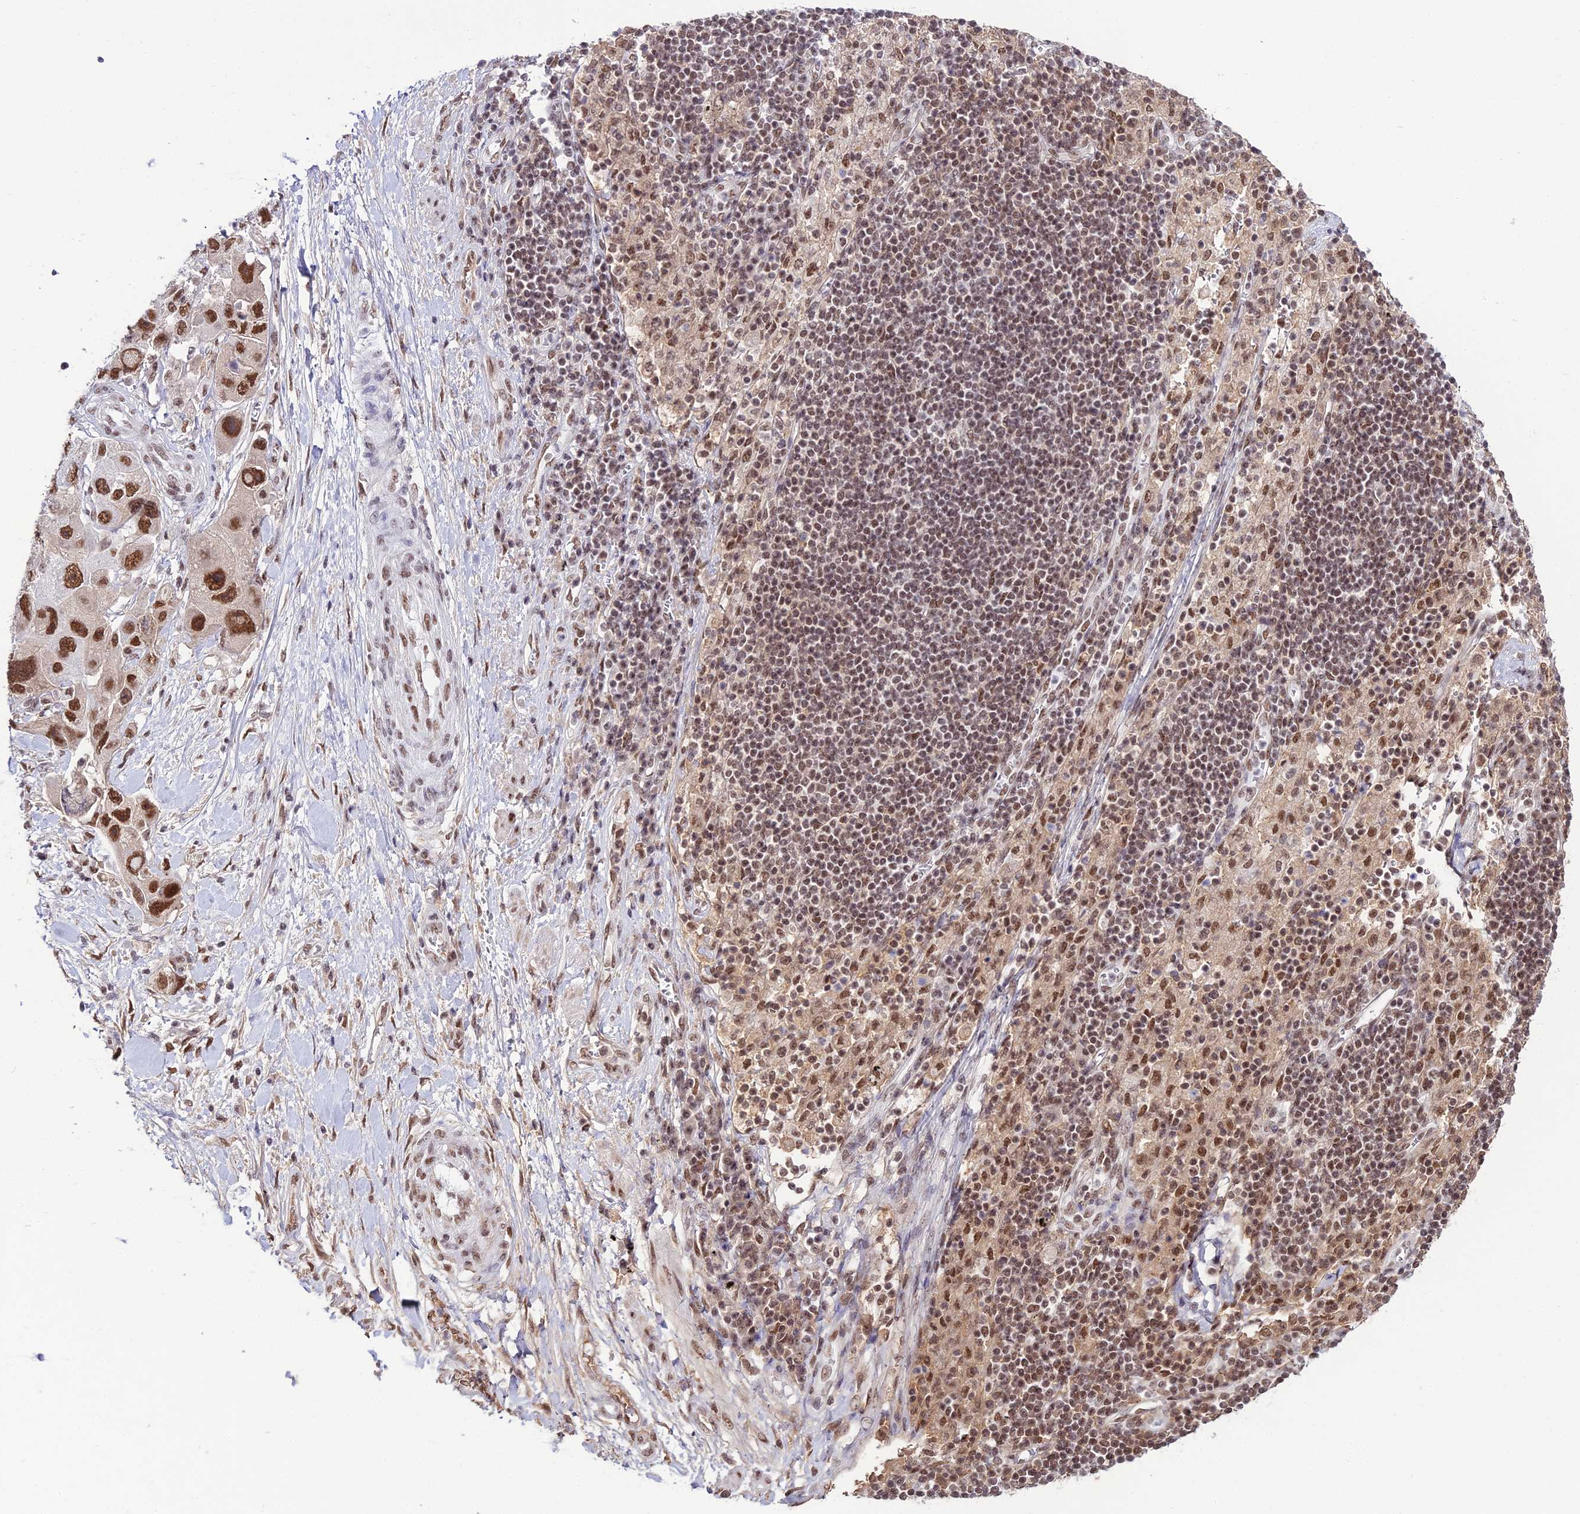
{"staining": {"intensity": "strong", "quantity": ">75%", "location": "nuclear"}, "tissue": "lung cancer", "cell_type": "Tumor cells", "image_type": "cancer", "snomed": [{"axis": "morphology", "description": "Adenocarcinoma, NOS"}, {"axis": "topography", "description": "Lung"}], "caption": "Protein expression analysis of human lung cancer (adenocarcinoma) reveals strong nuclear expression in approximately >75% of tumor cells.", "gene": "RBM12", "patient": {"sex": "female", "age": 54}}